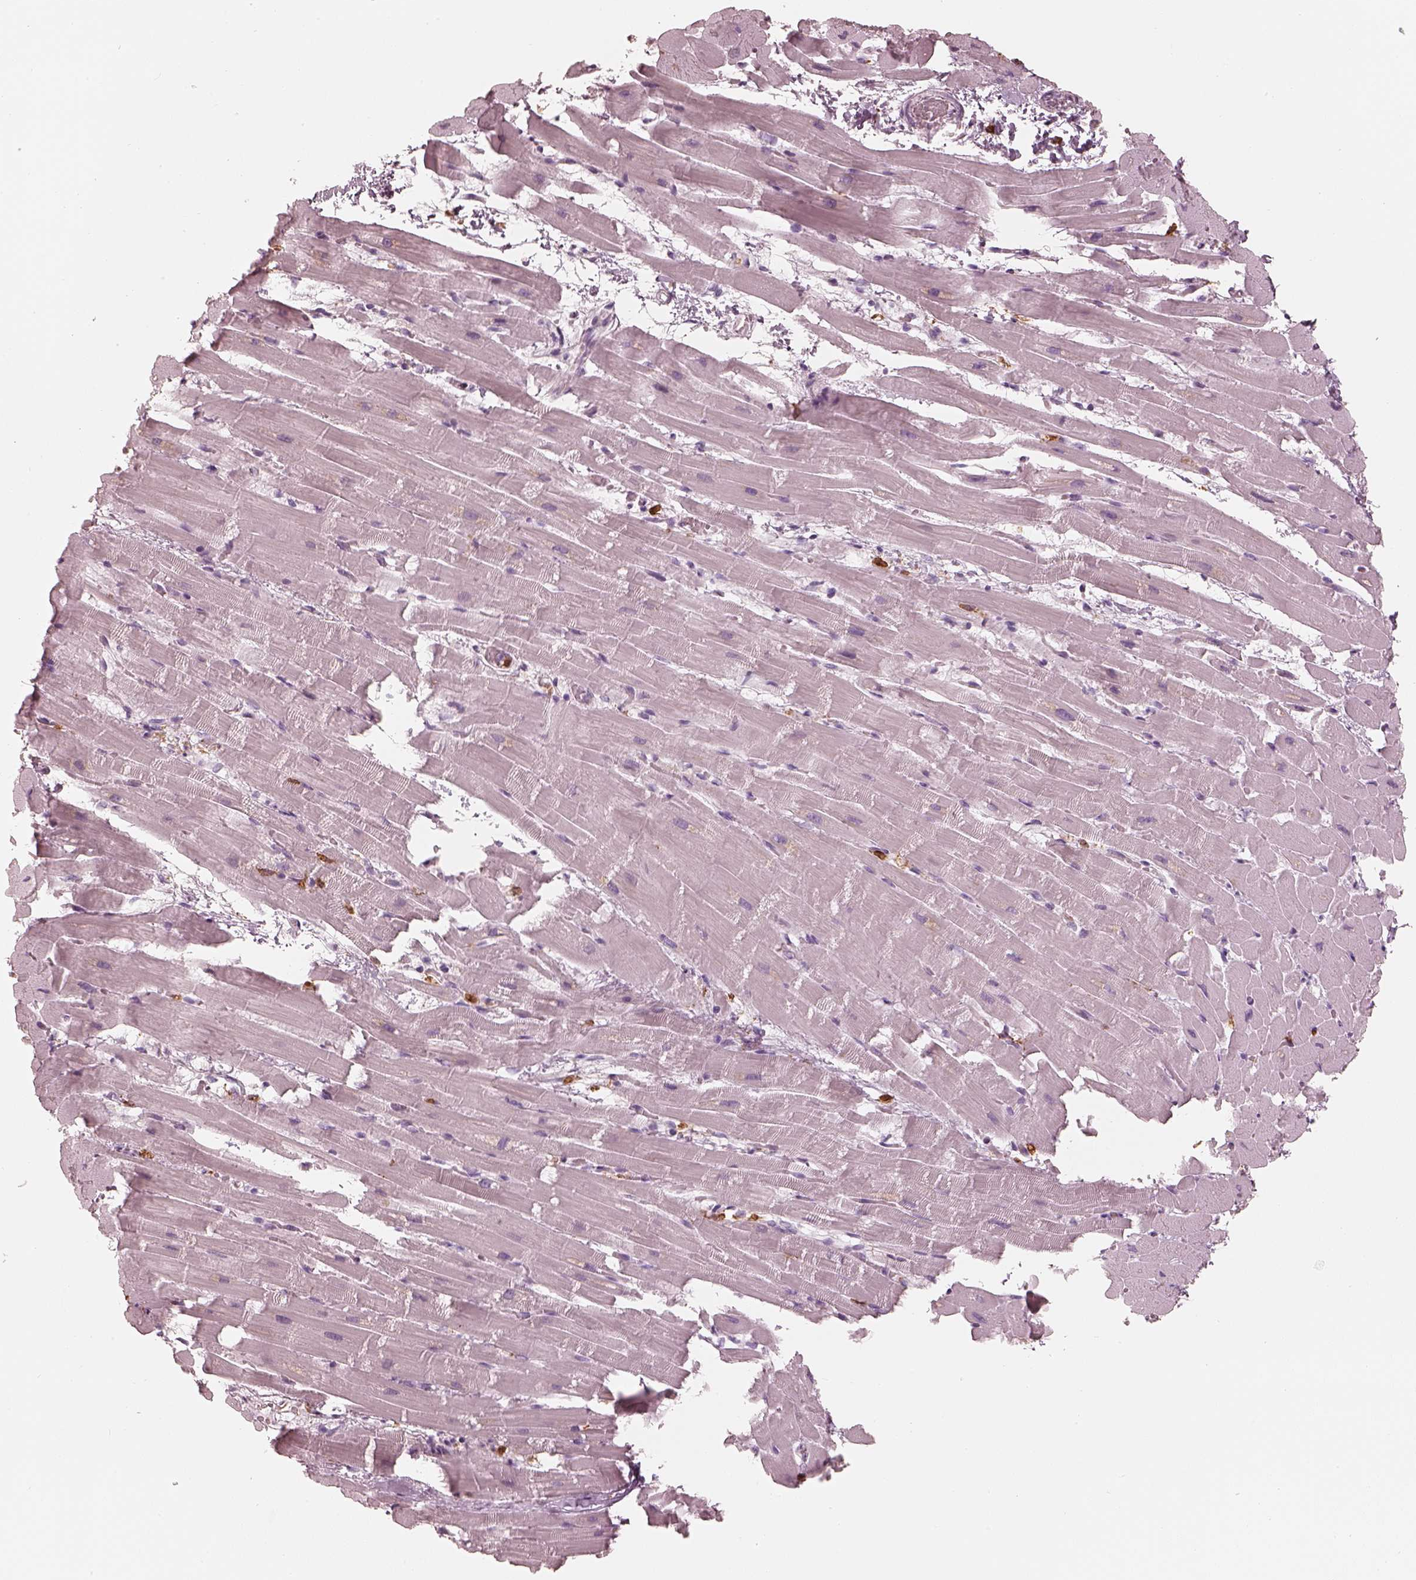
{"staining": {"intensity": "negative", "quantity": "none", "location": "none"}, "tissue": "heart muscle", "cell_type": "Cardiomyocytes", "image_type": "normal", "snomed": [{"axis": "morphology", "description": "Normal tissue, NOS"}, {"axis": "topography", "description": "Heart"}], "caption": "Micrograph shows no significant protein positivity in cardiomyocytes of unremarkable heart muscle. (Immunohistochemistry, brightfield microscopy, high magnification).", "gene": "ALOX5", "patient": {"sex": "male", "age": 37}}